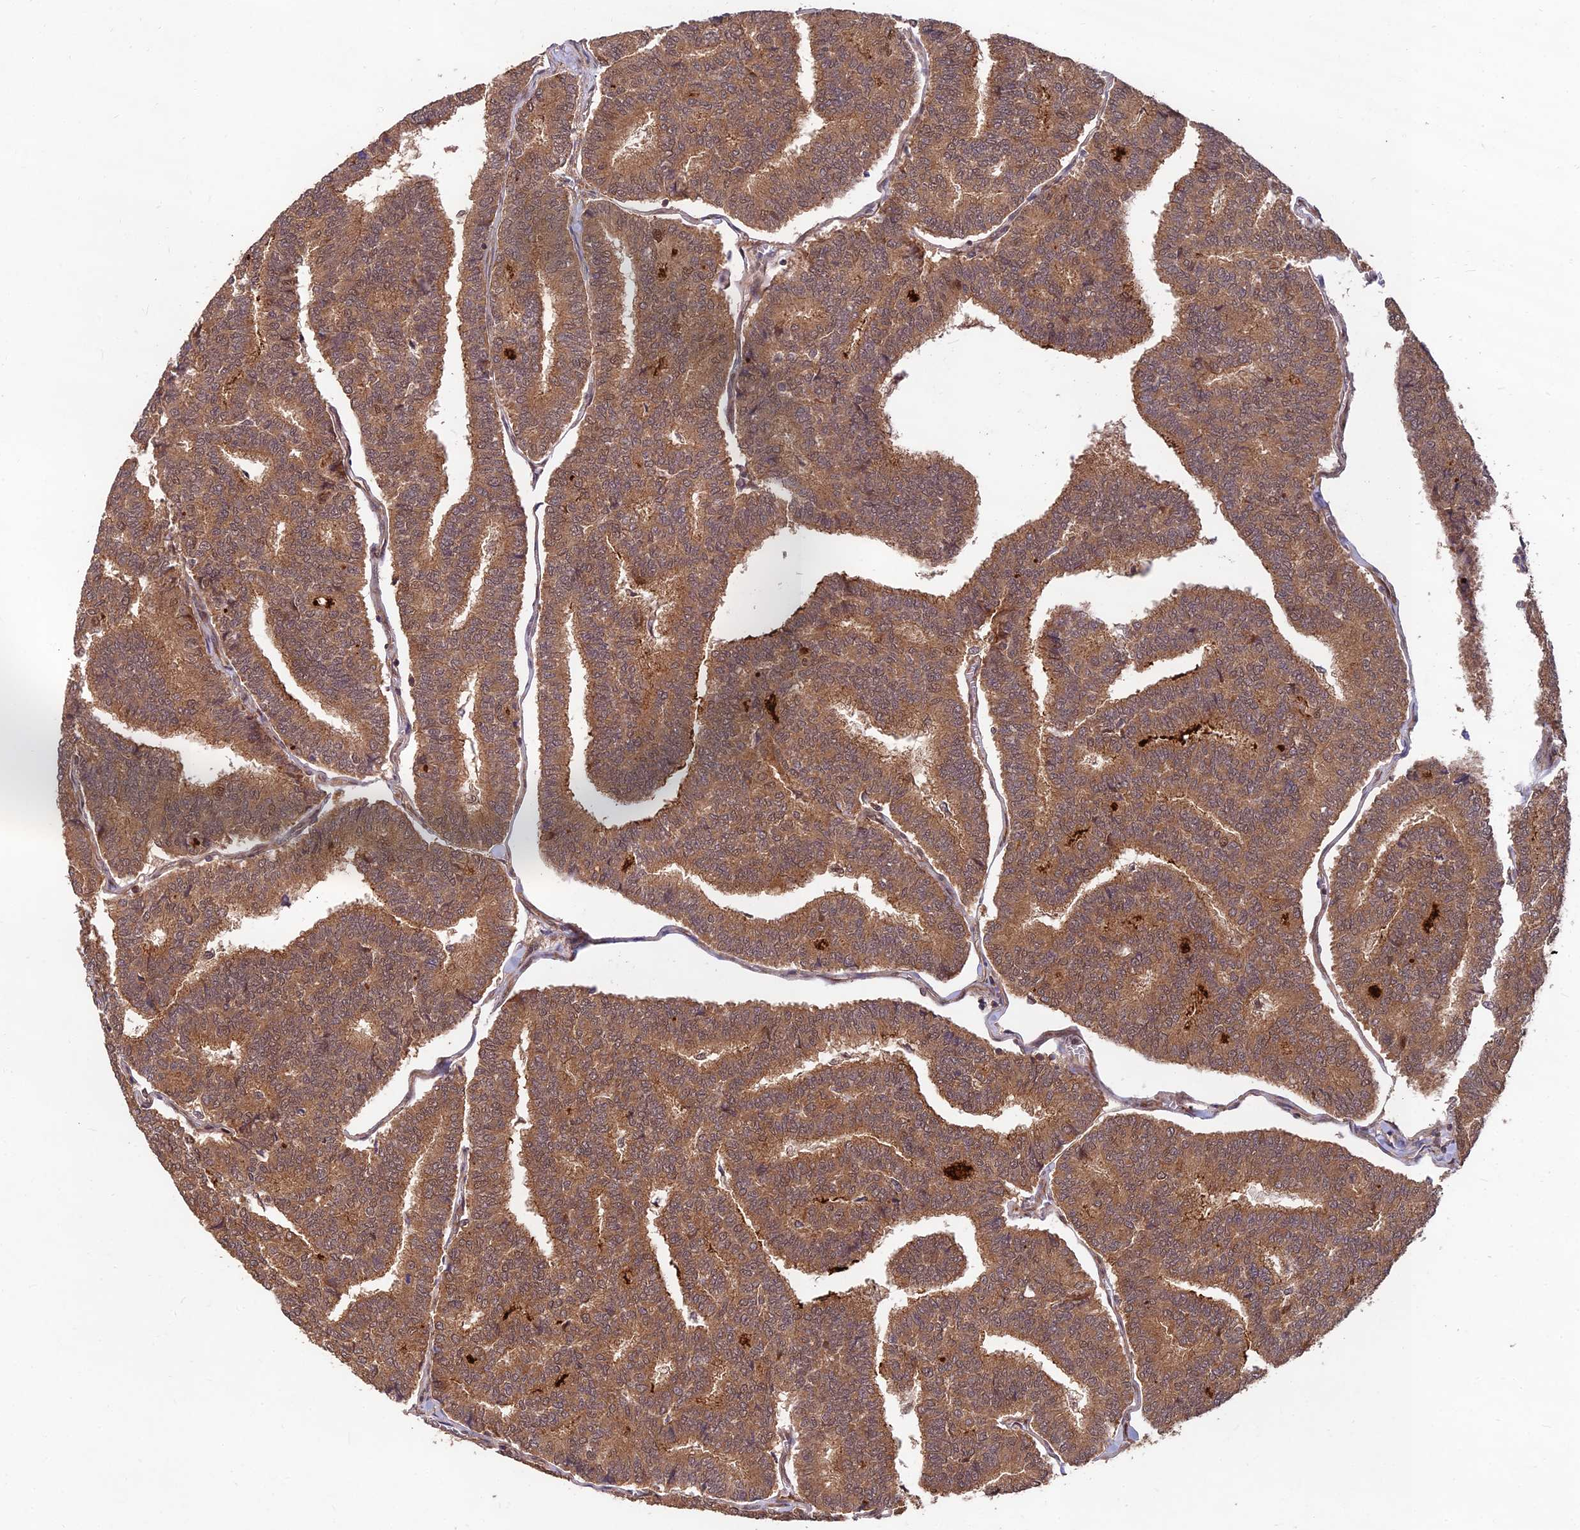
{"staining": {"intensity": "moderate", "quantity": ">75%", "location": "cytoplasmic/membranous,nuclear"}, "tissue": "thyroid cancer", "cell_type": "Tumor cells", "image_type": "cancer", "snomed": [{"axis": "morphology", "description": "Papillary adenocarcinoma, NOS"}, {"axis": "topography", "description": "Thyroid gland"}], "caption": "Thyroid cancer (papillary adenocarcinoma) stained with DAB IHC shows medium levels of moderate cytoplasmic/membranous and nuclear expression in approximately >75% of tumor cells. The staining is performed using DAB (3,3'-diaminobenzidine) brown chromogen to label protein expression. The nuclei are counter-stained blue using hematoxylin.", "gene": "MKKS", "patient": {"sex": "female", "age": 35}}